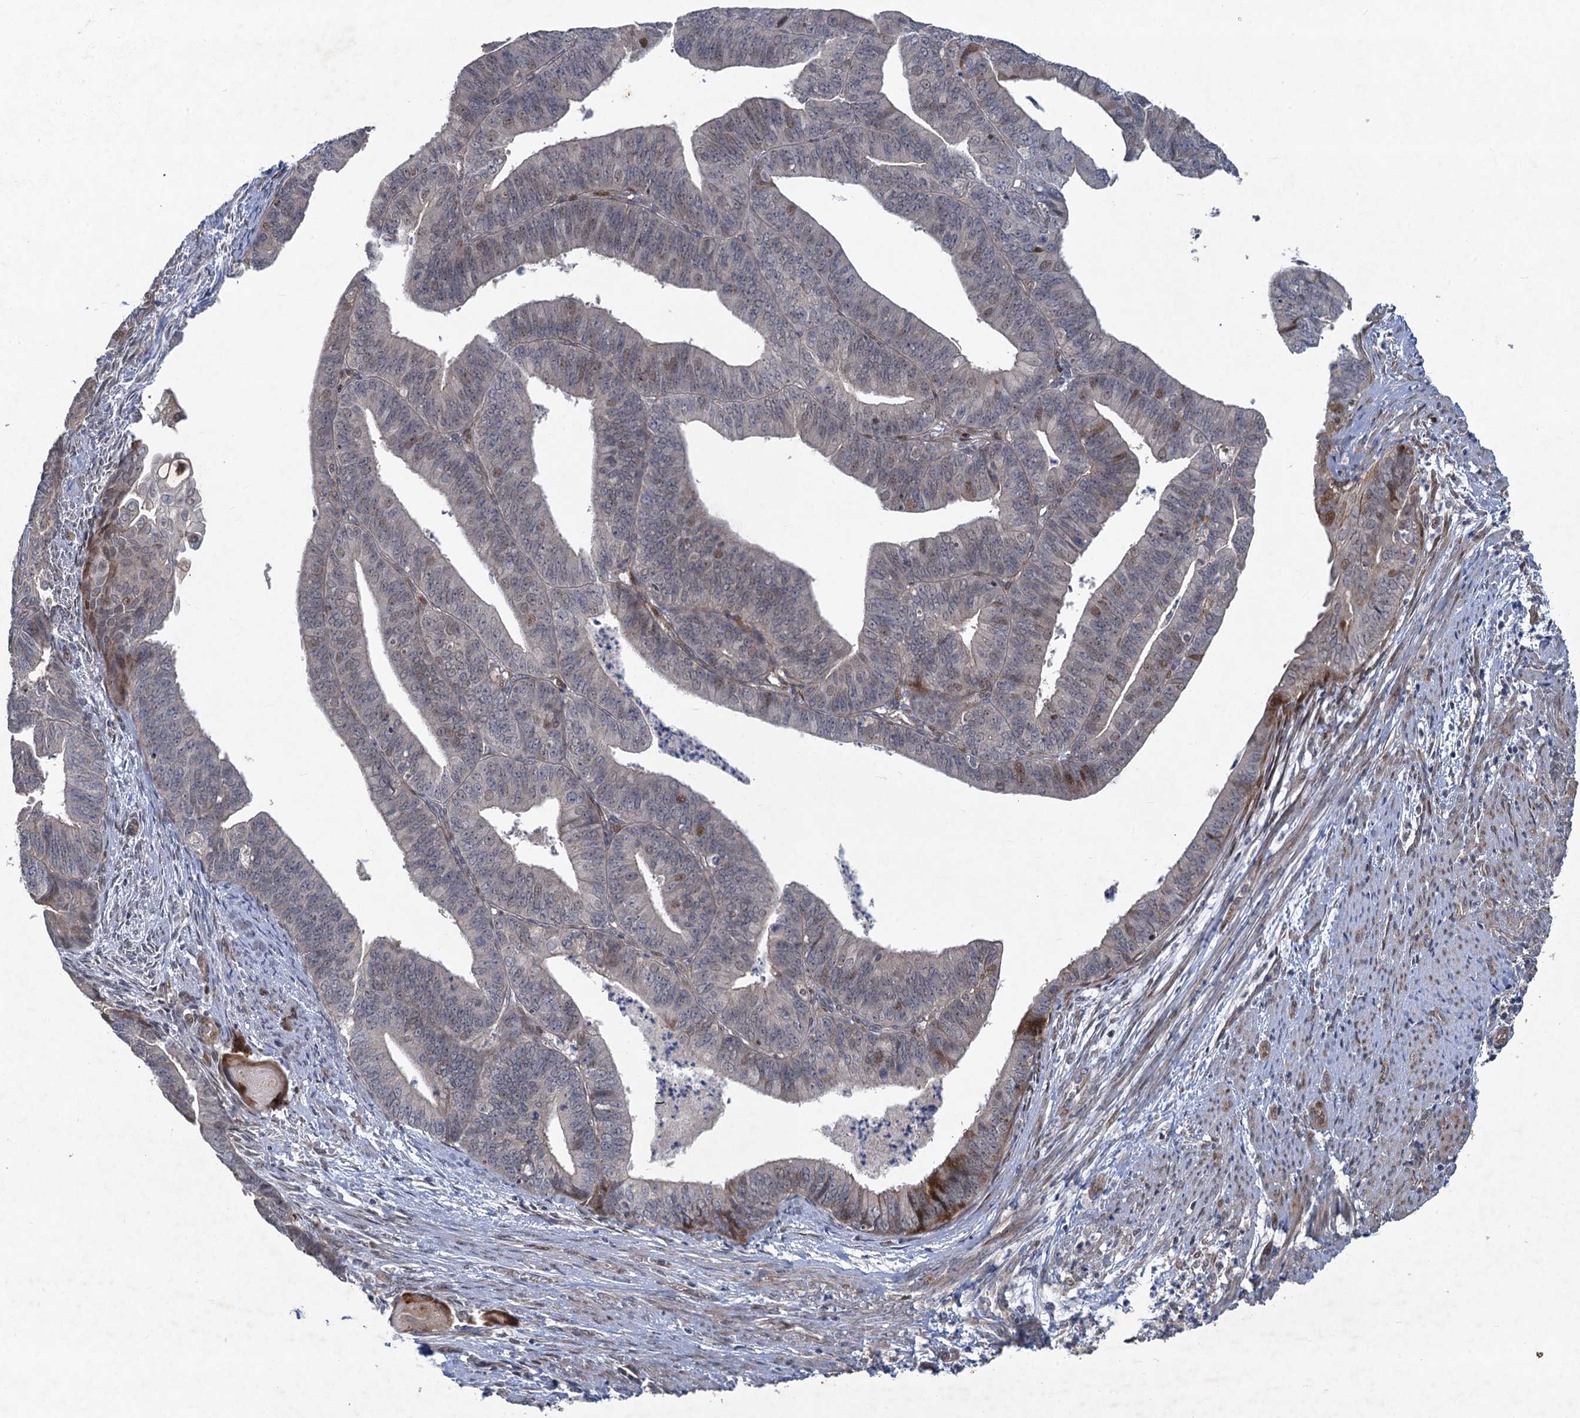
{"staining": {"intensity": "moderate", "quantity": "<25%", "location": "nuclear"}, "tissue": "endometrial cancer", "cell_type": "Tumor cells", "image_type": "cancer", "snomed": [{"axis": "morphology", "description": "Adenocarcinoma, NOS"}, {"axis": "topography", "description": "Endometrium"}], "caption": "Human adenocarcinoma (endometrial) stained with a brown dye exhibits moderate nuclear positive positivity in approximately <25% of tumor cells.", "gene": "NUDT22", "patient": {"sex": "female", "age": 73}}